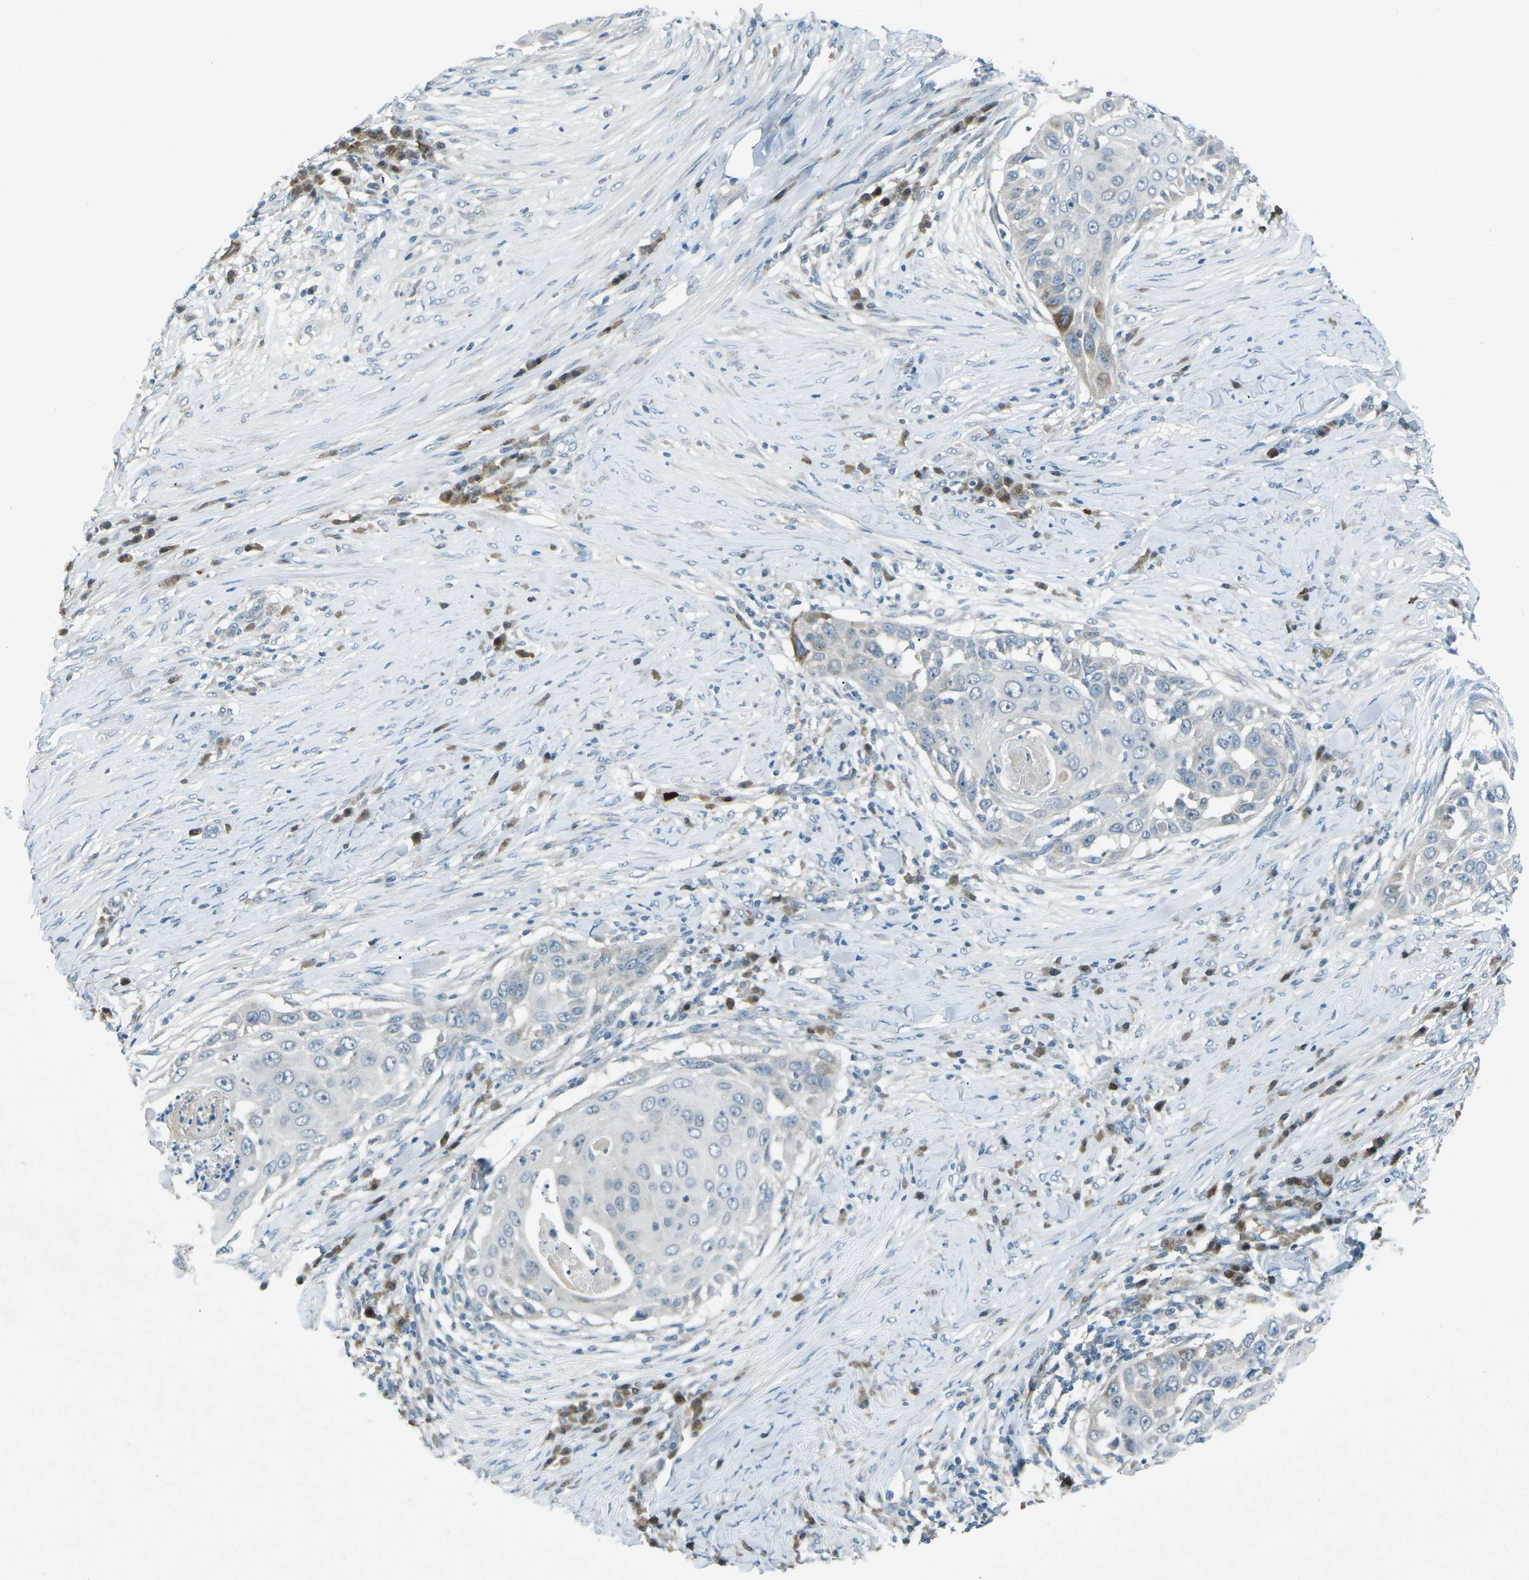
{"staining": {"intensity": "negative", "quantity": "none", "location": "none"}, "tissue": "skin cancer", "cell_type": "Tumor cells", "image_type": "cancer", "snomed": [{"axis": "morphology", "description": "Squamous cell carcinoma, NOS"}, {"axis": "topography", "description": "Skin"}], "caption": "Immunohistochemistry image of human skin cancer stained for a protein (brown), which exhibits no positivity in tumor cells.", "gene": "PRKCA", "patient": {"sex": "female", "age": 44}}